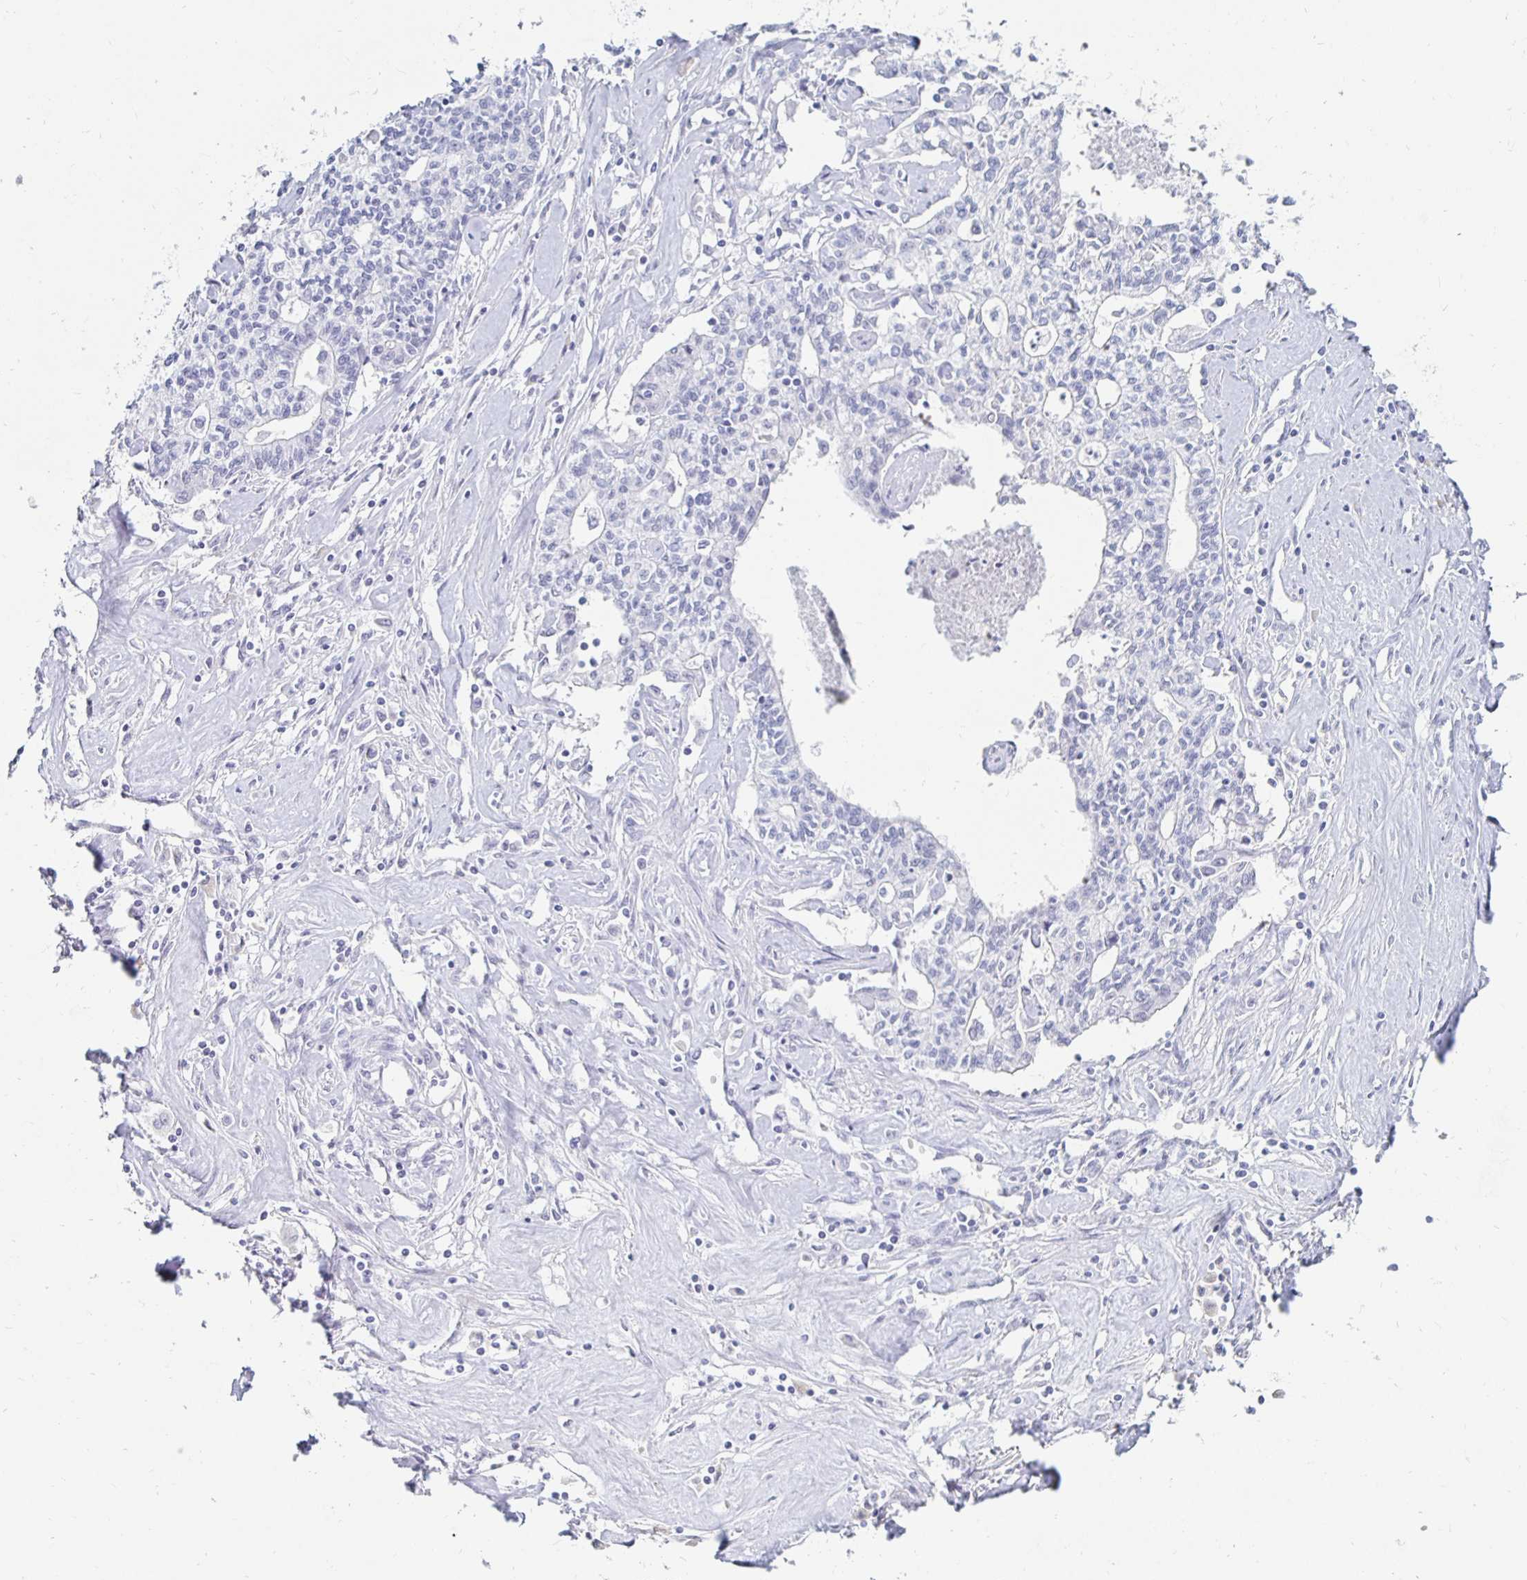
{"staining": {"intensity": "negative", "quantity": "none", "location": "none"}, "tissue": "liver cancer", "cell_type": "Tumor cells", "image_type": "cancer", "snomed": [{"axis": "morphology", "description": "Cholangiocarcinoma"}, {"axis": "topography", "description": "Liver"}], "caption": "Cholangiocarcinoma (liver) was stained to show a protein in brown. There is no significant staining in tumor cells.", "gene": "KCNQ2", "patient": {"sex": "female", "age": 61}}